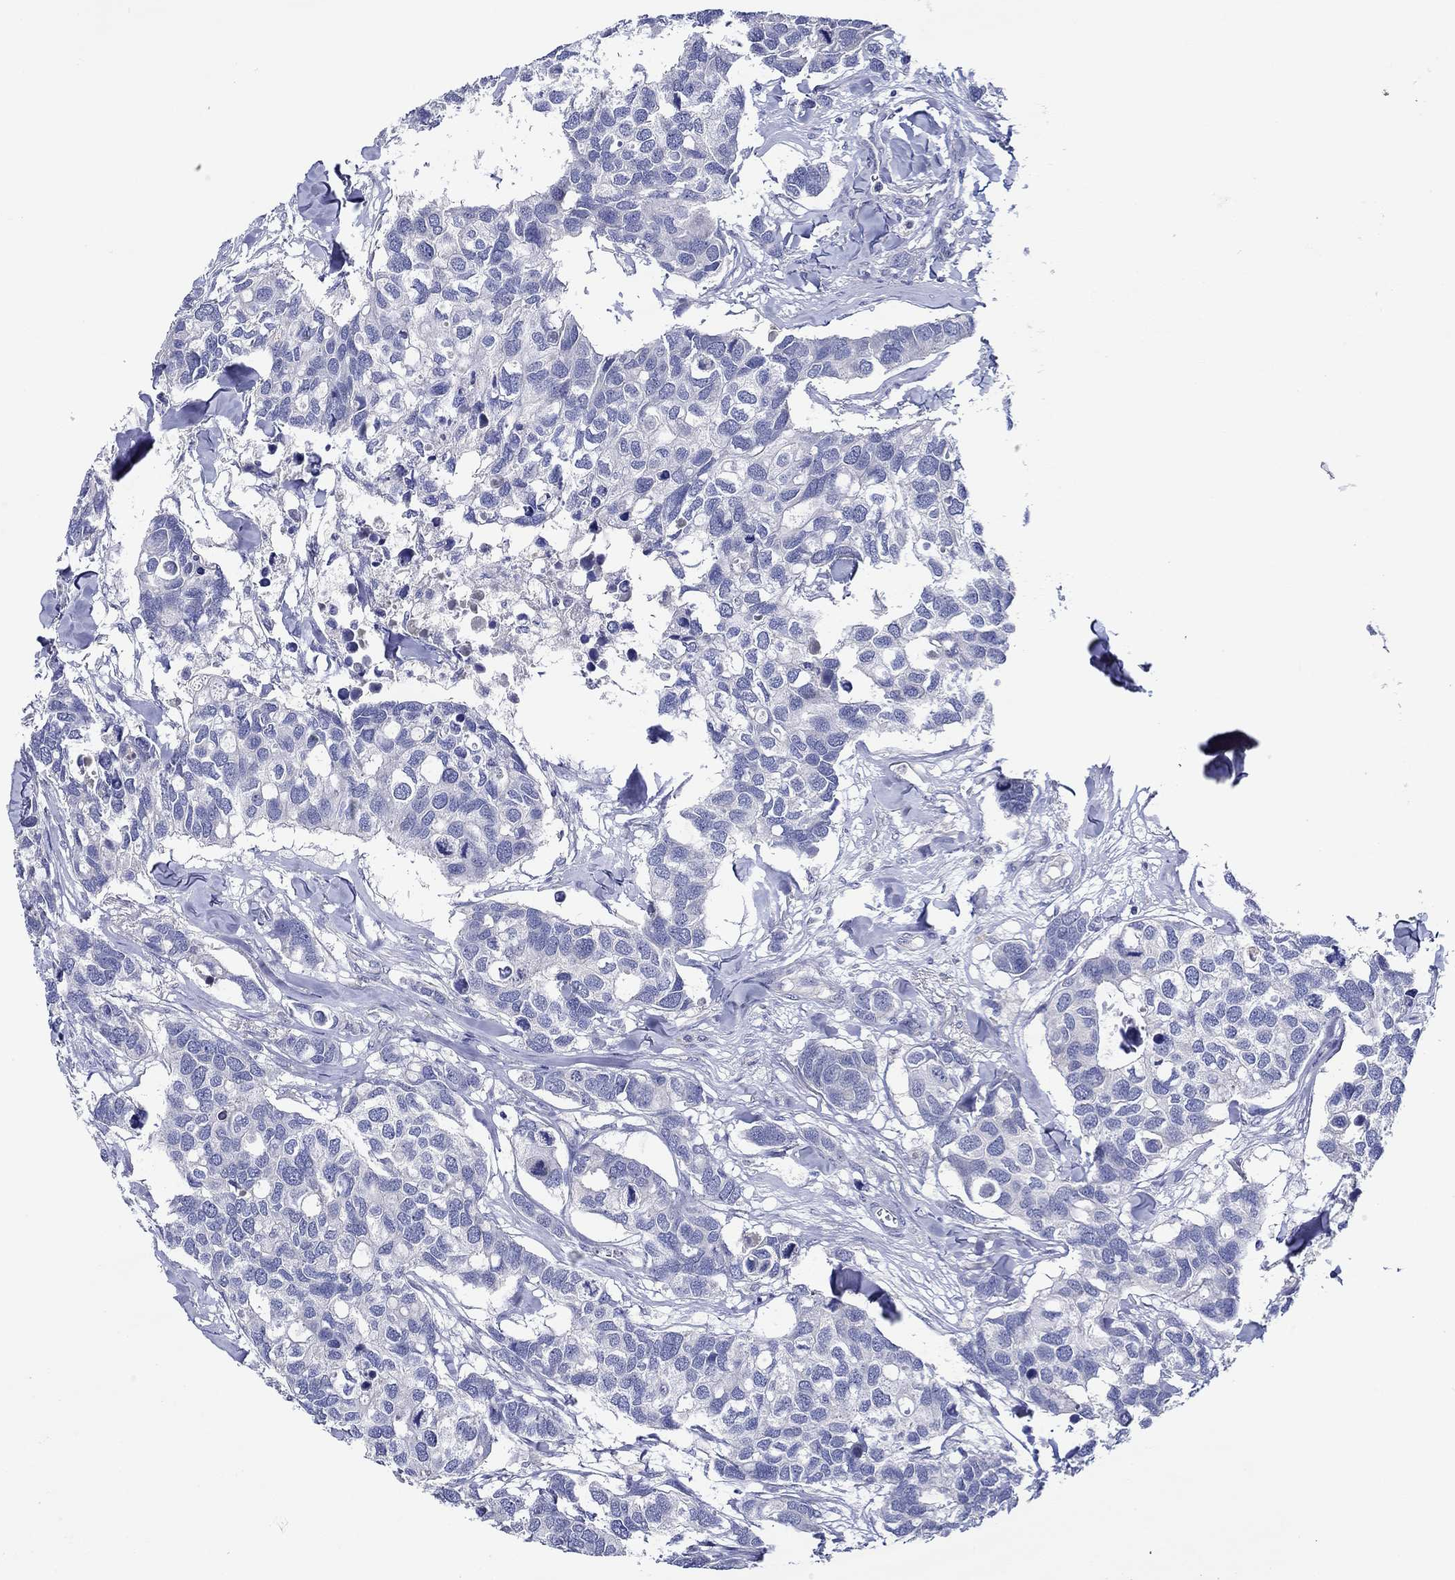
{"staining": {"intensity": "negative", "quantity": "none", "location": "none"}, "tissue": "breast cancer", "cell_type": "Tumor cells", "image_type": "cancer", "snomed": [{"axis": "morphology", "description": "Duct carcinoma"}, {"axis": "topography", "description": "Breast"}], "caption": "A high-resolution image shows IHC staining of breast cancer (invasive ductal carcinoma), which exhibits no significant positivity in tumor cells.", "gene": "CHIT1", "patient": {"sex": "female", "age": 83}}